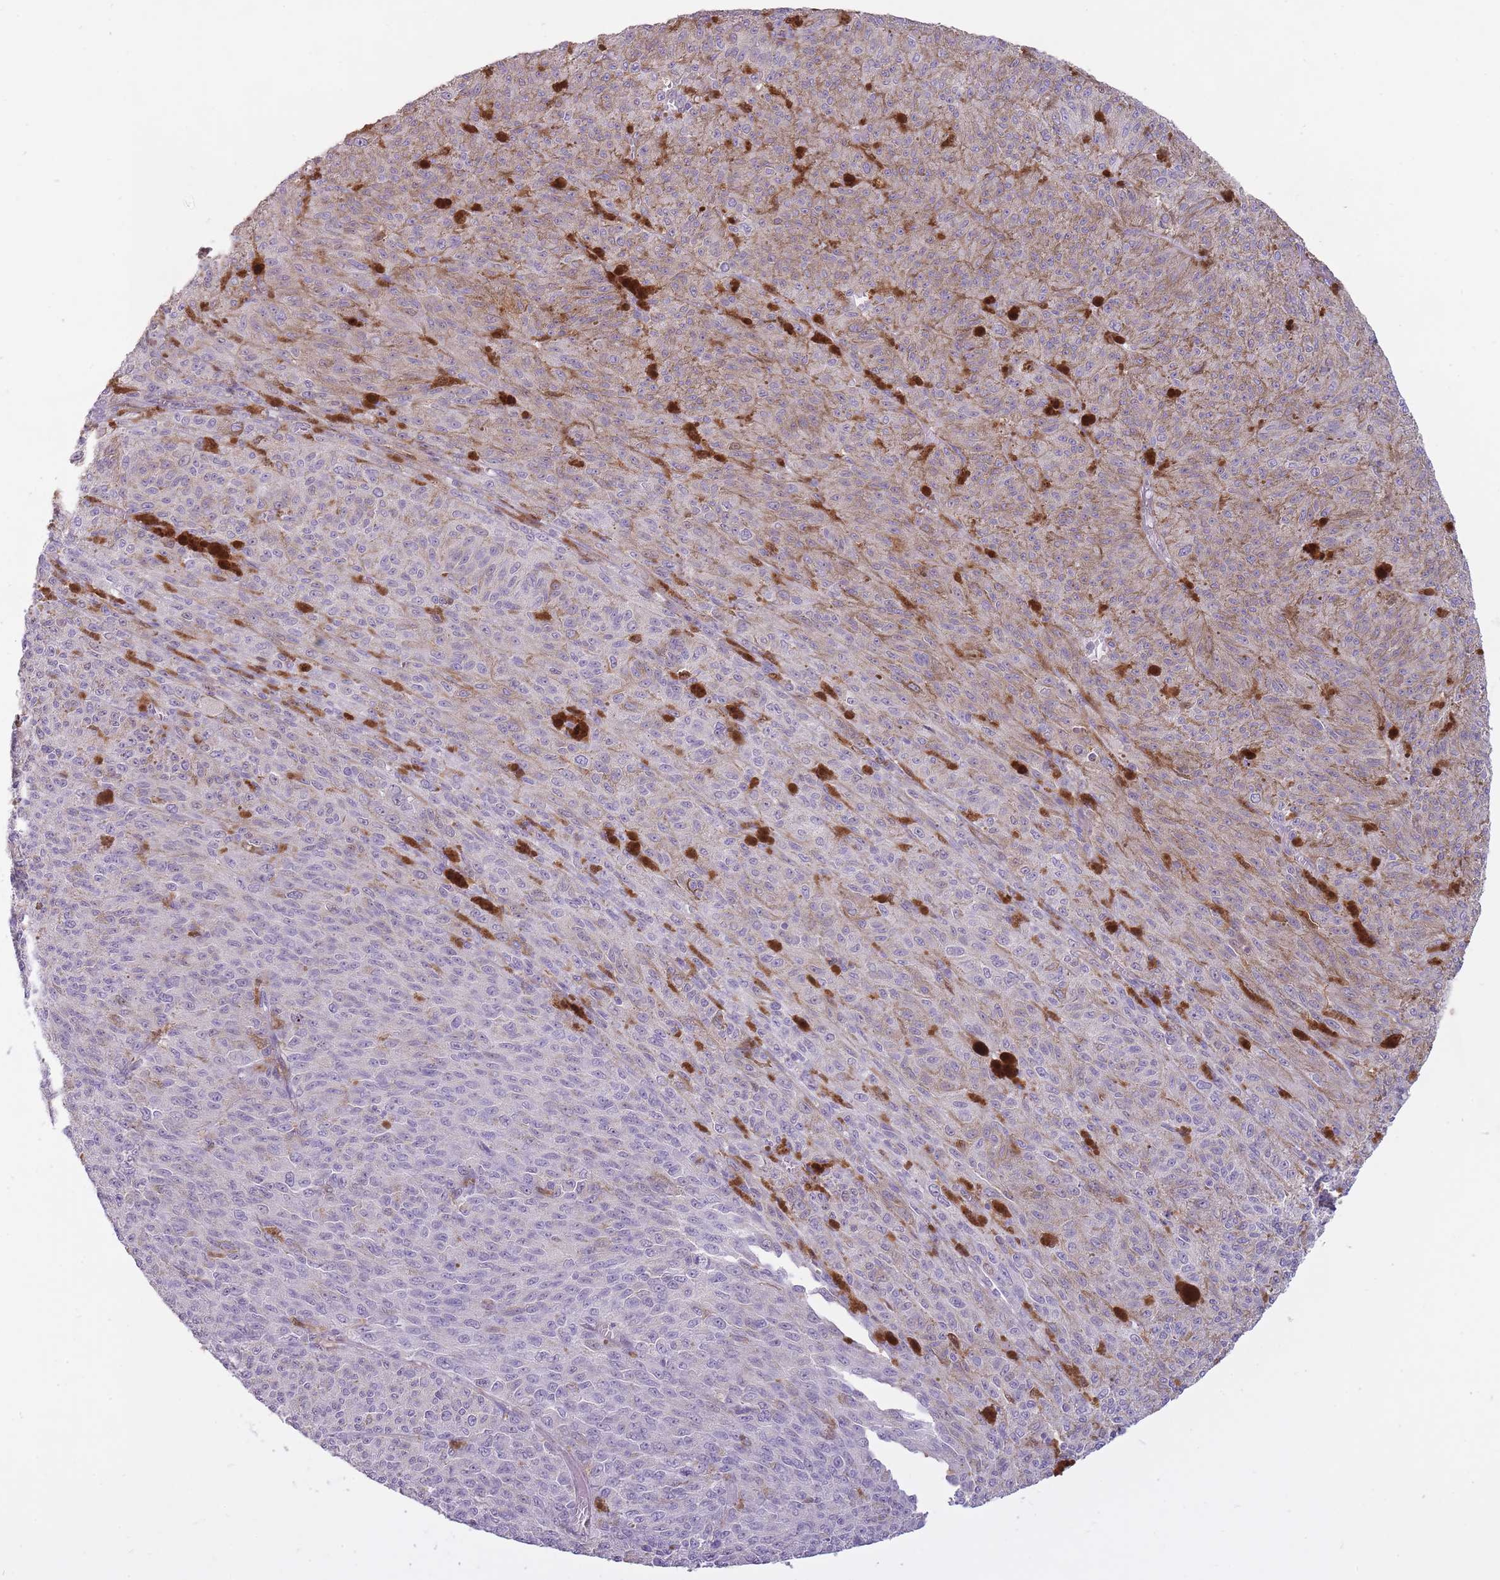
{"staining": {"intensity": "weak", "quantity": "<25%", "location": "cytoplasmic/membranous"}, "tissue": "melanoma", "cell_type": "Tumor cells", "image_type": "cancer", "snomed": [{"axis": "morphology", "description": "Malignant melanoma, NOS"}, {"axis": "topography", "description": "Skin"}], "caption": "Immunohistochemical staining of malignant melanoma demonstrates no significant staining in tumor cells.", "gene": "LGALS9", "patient": {"sex": "female", "age": 52}}